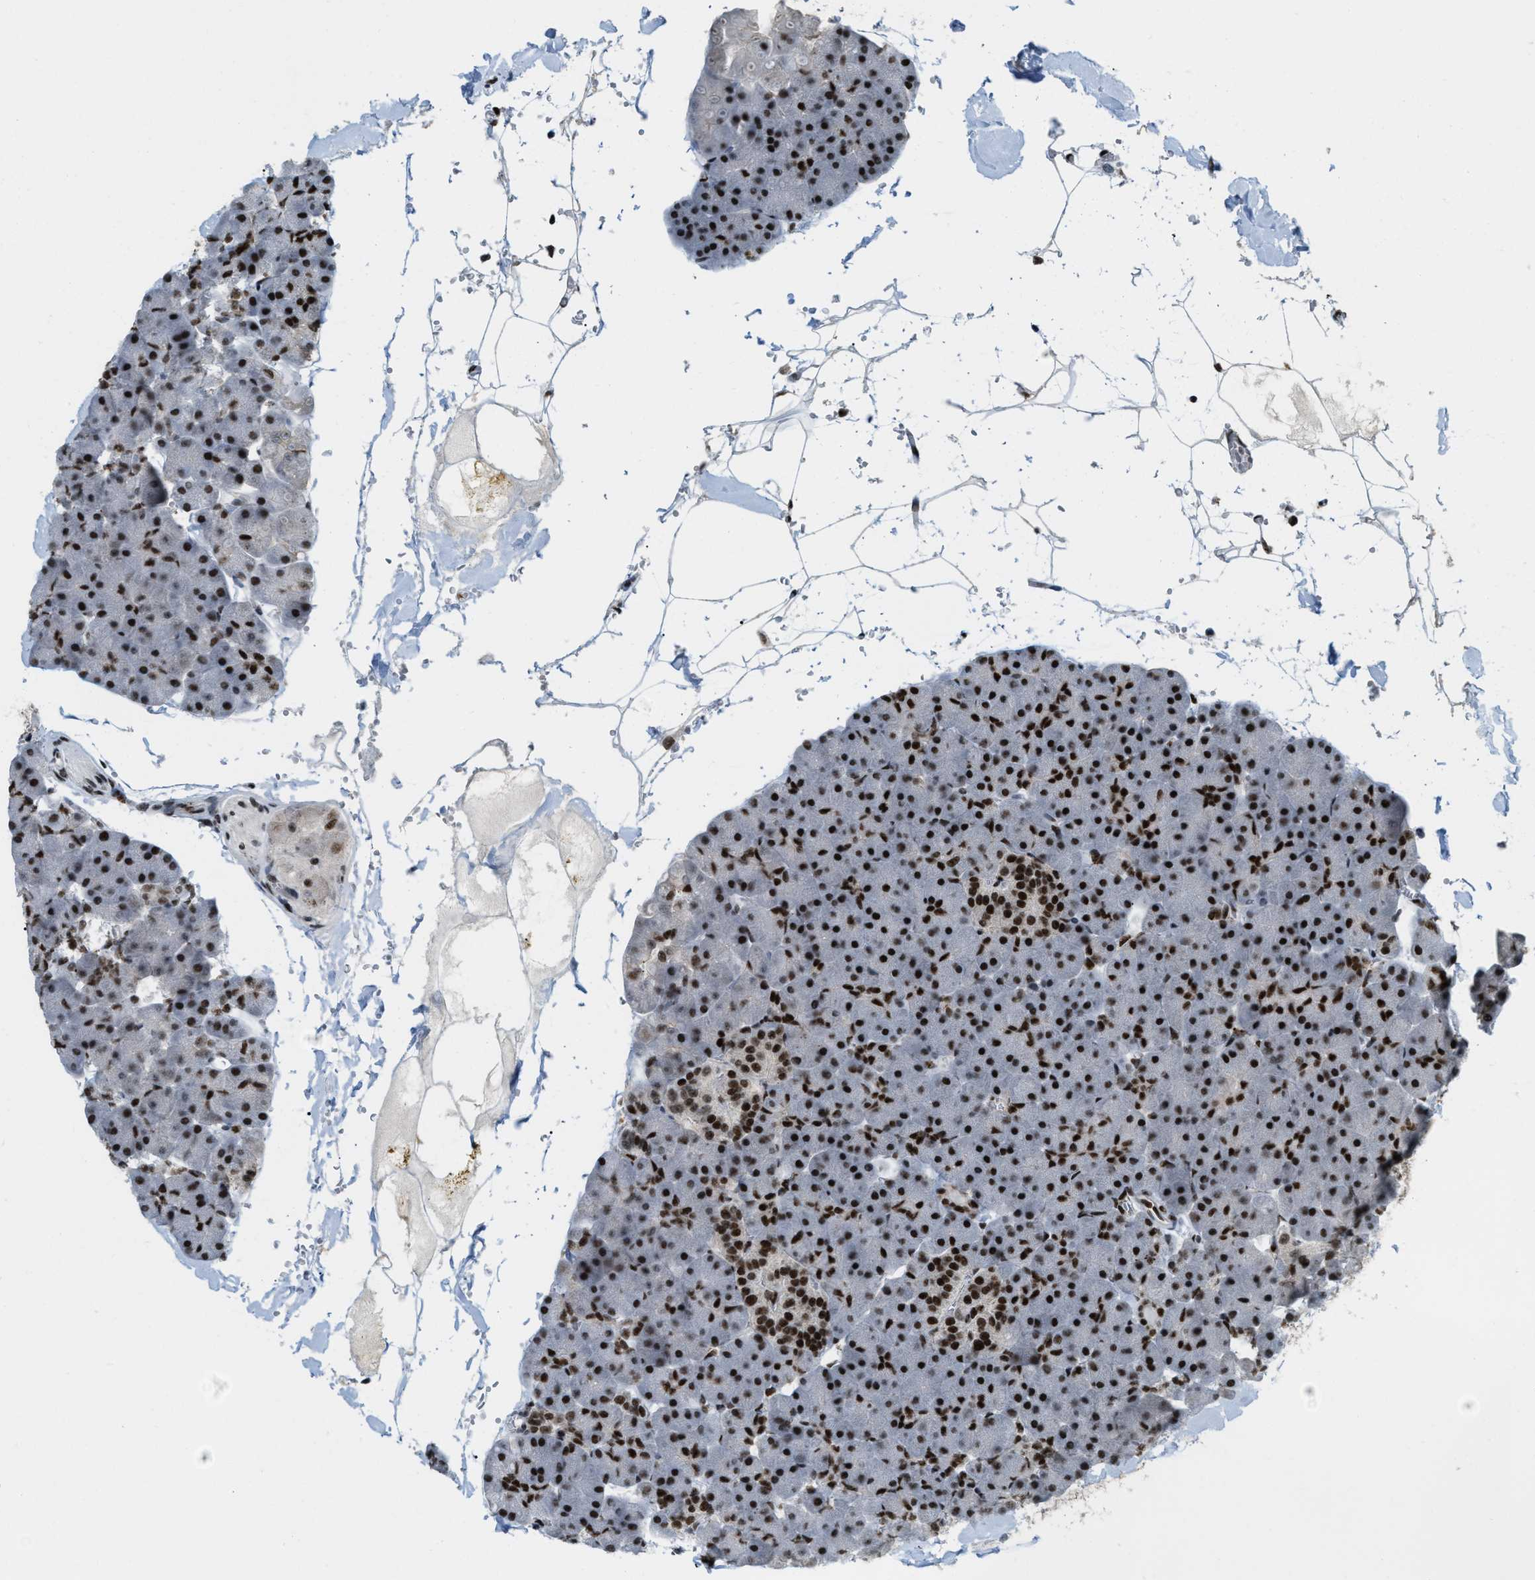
{"staining": {"intensity": "strong", "quantity": ">75%", "location": "nuclear"}, "tissue": "pancreas", "cell_type": "Exocrine glandular cells", "image_type": "normal", "snomed": [{"axis": "morphology", "description": "Normal tissue, NOS"}, {"axis": "topography", "description": "Pancreas"}], "caption": "An IHC photomicrograph of normal tissue is shown. Protein staining in brown labels strong nuclear positivity in pancreas within exocrine glandular cells. The protein is shown in brown color, while the nuclei are stained blue.", "gene": "NUMA1", "patient": {"sex": "male", "age": 35}}